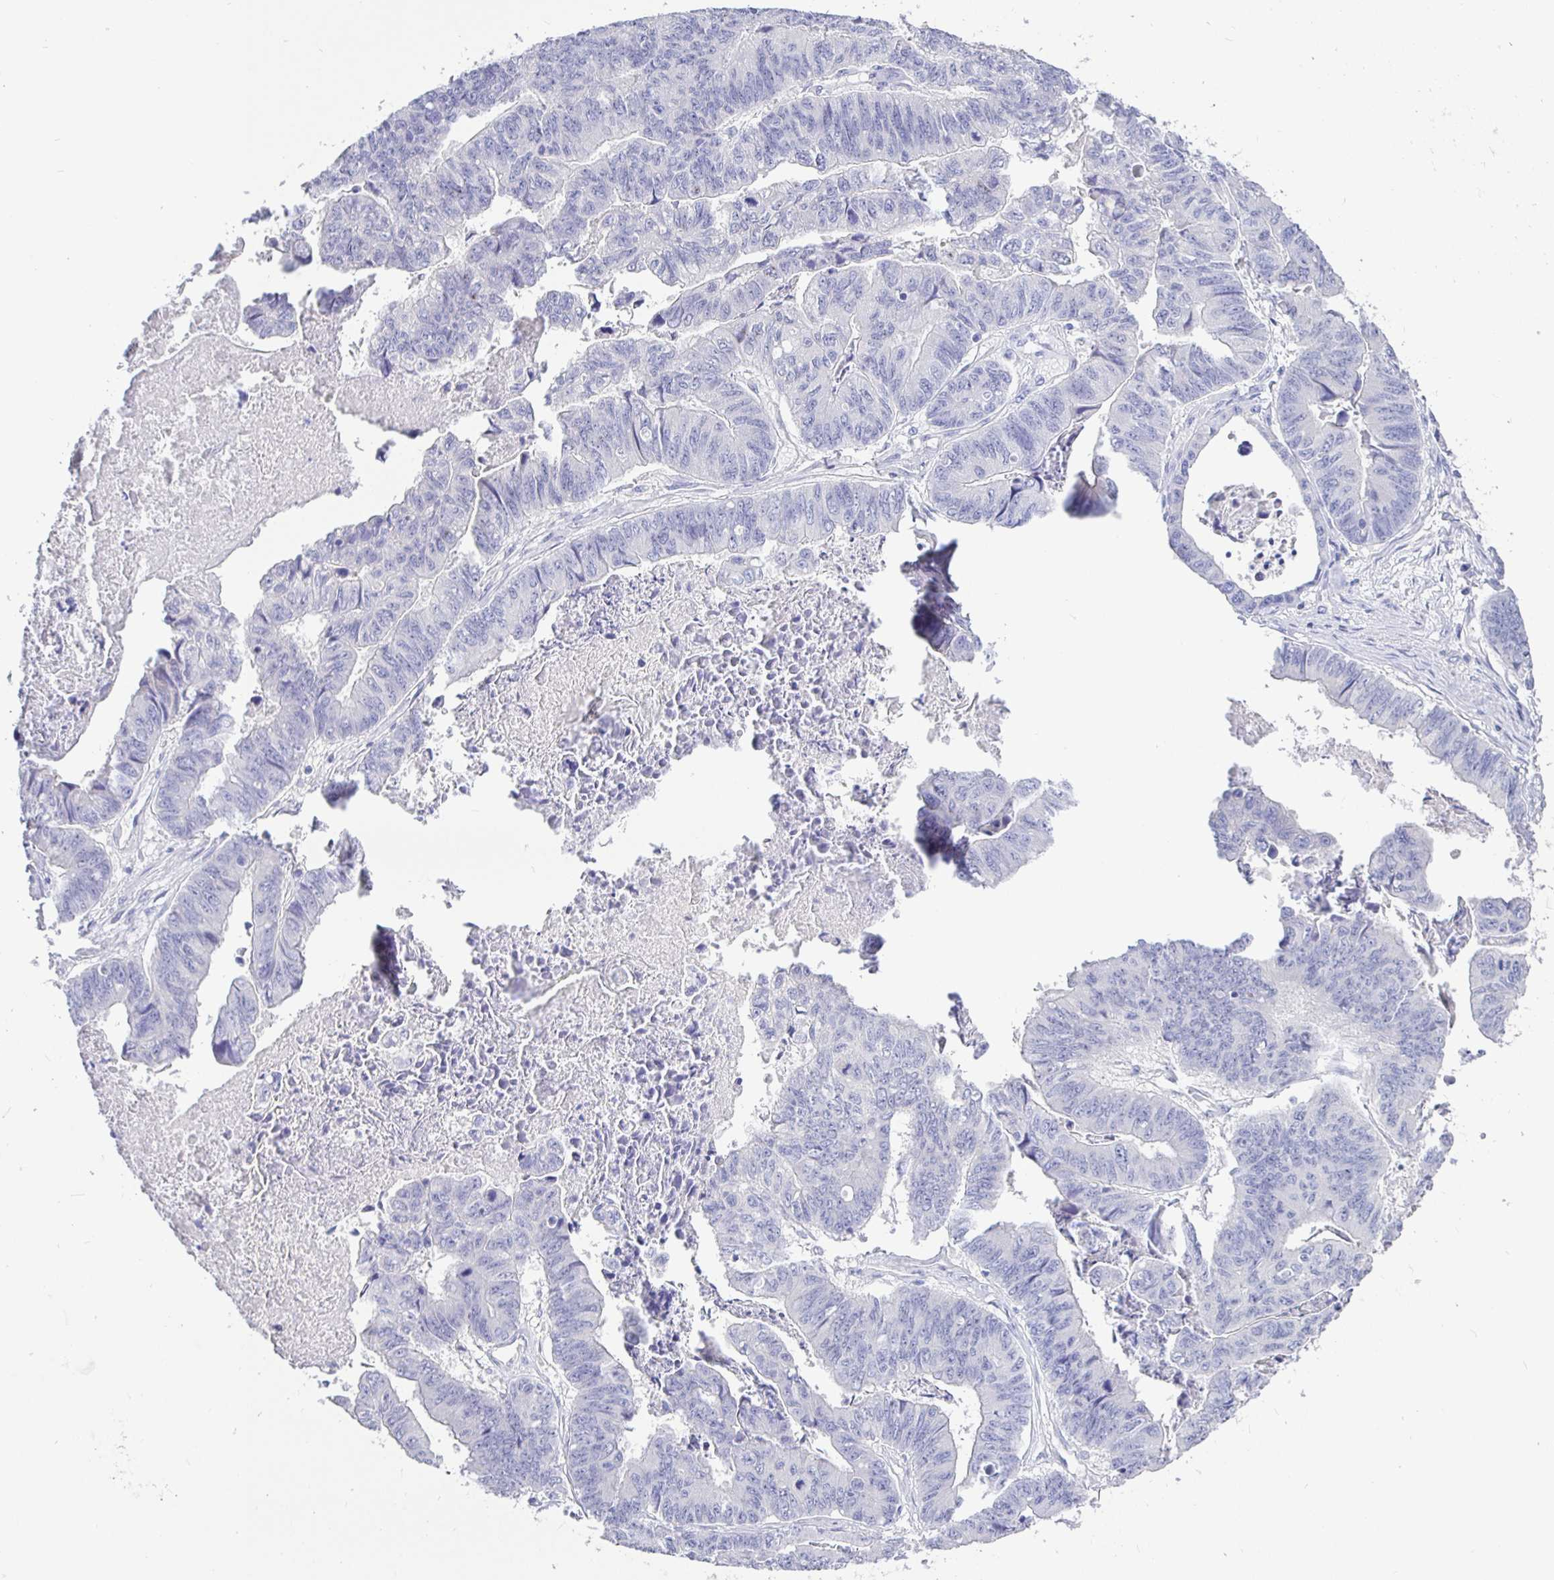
{"staining": {"intensity": "negative", "quantity": "none", "location": "none"}, "tissue": "stomach cancer", "cell_type": "Tumor cells", "image_type": "cancer", "snomed": [{"axis": "morphology", "description": "Adenocarcinoma, NOS"}, {"axis": "topography", "description": "Stomach, lower"}], "caption": "Human stomach cancer (adenocarcinoma) stained for a protein using IHC reveals no staining in tumor cells.", "gene": "TPTE", "patient": {"sex": "male", "age": 77}}